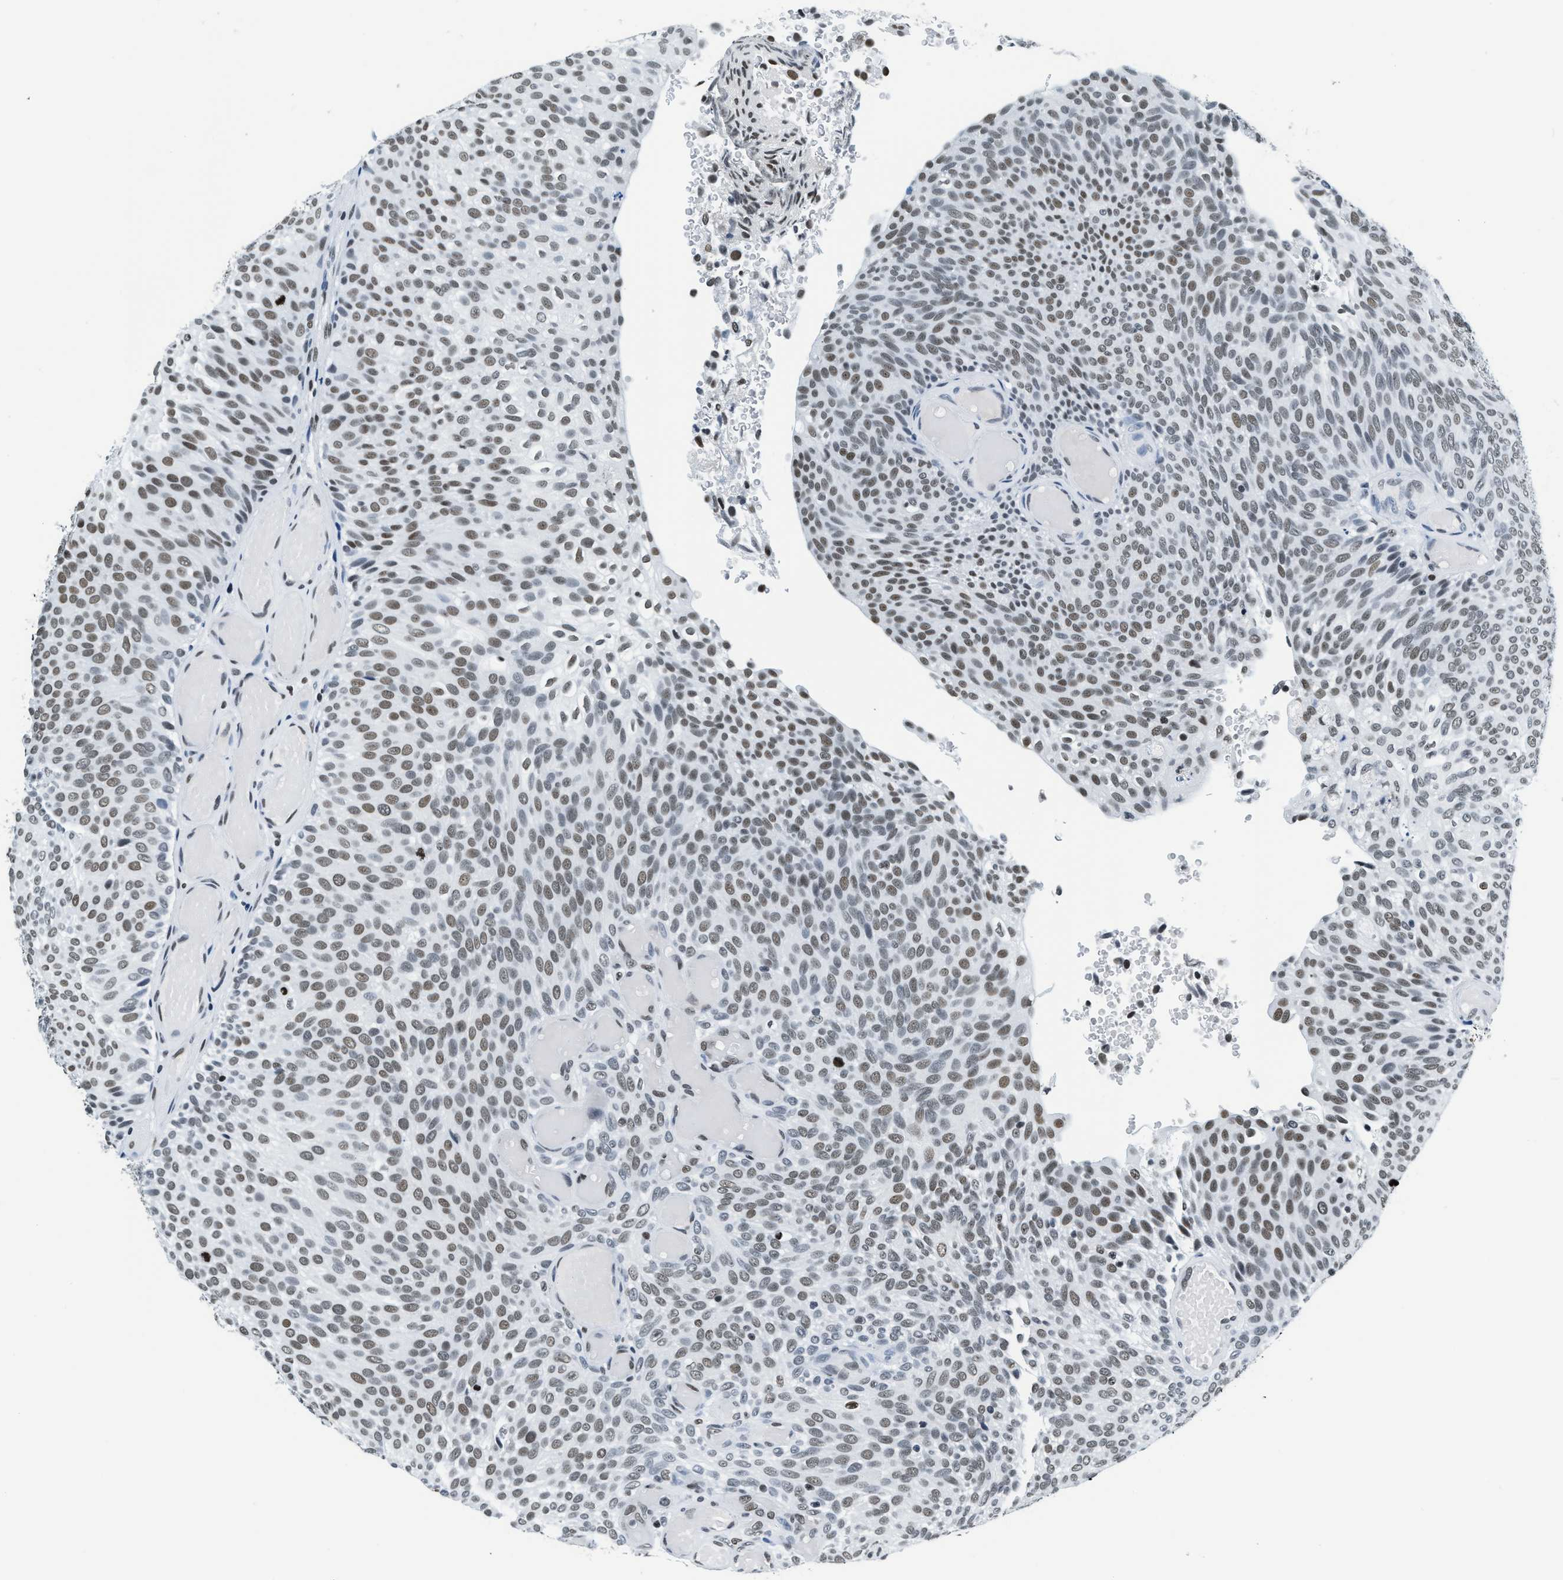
{"staining": {"intensity": "moderate", "quantity": ">75%", "location": "nuclear"}, "tissue": "urothelial cancer", "cell_type": "Tumor cells", "image_type": "cancer", "snomed": [{"axis": "morphology", "description": "Urothelial carcinoma, Low grade"}, {"axis": "topography", "description": "Urinary bladder"}], "caption": "An image of urothelial carcinoma (low-grade) stained for a protein shows moderate nuclear brown staining in tumor cells.", "gene": "TOP1", "patient": {"sex": "male", "age": 78}}